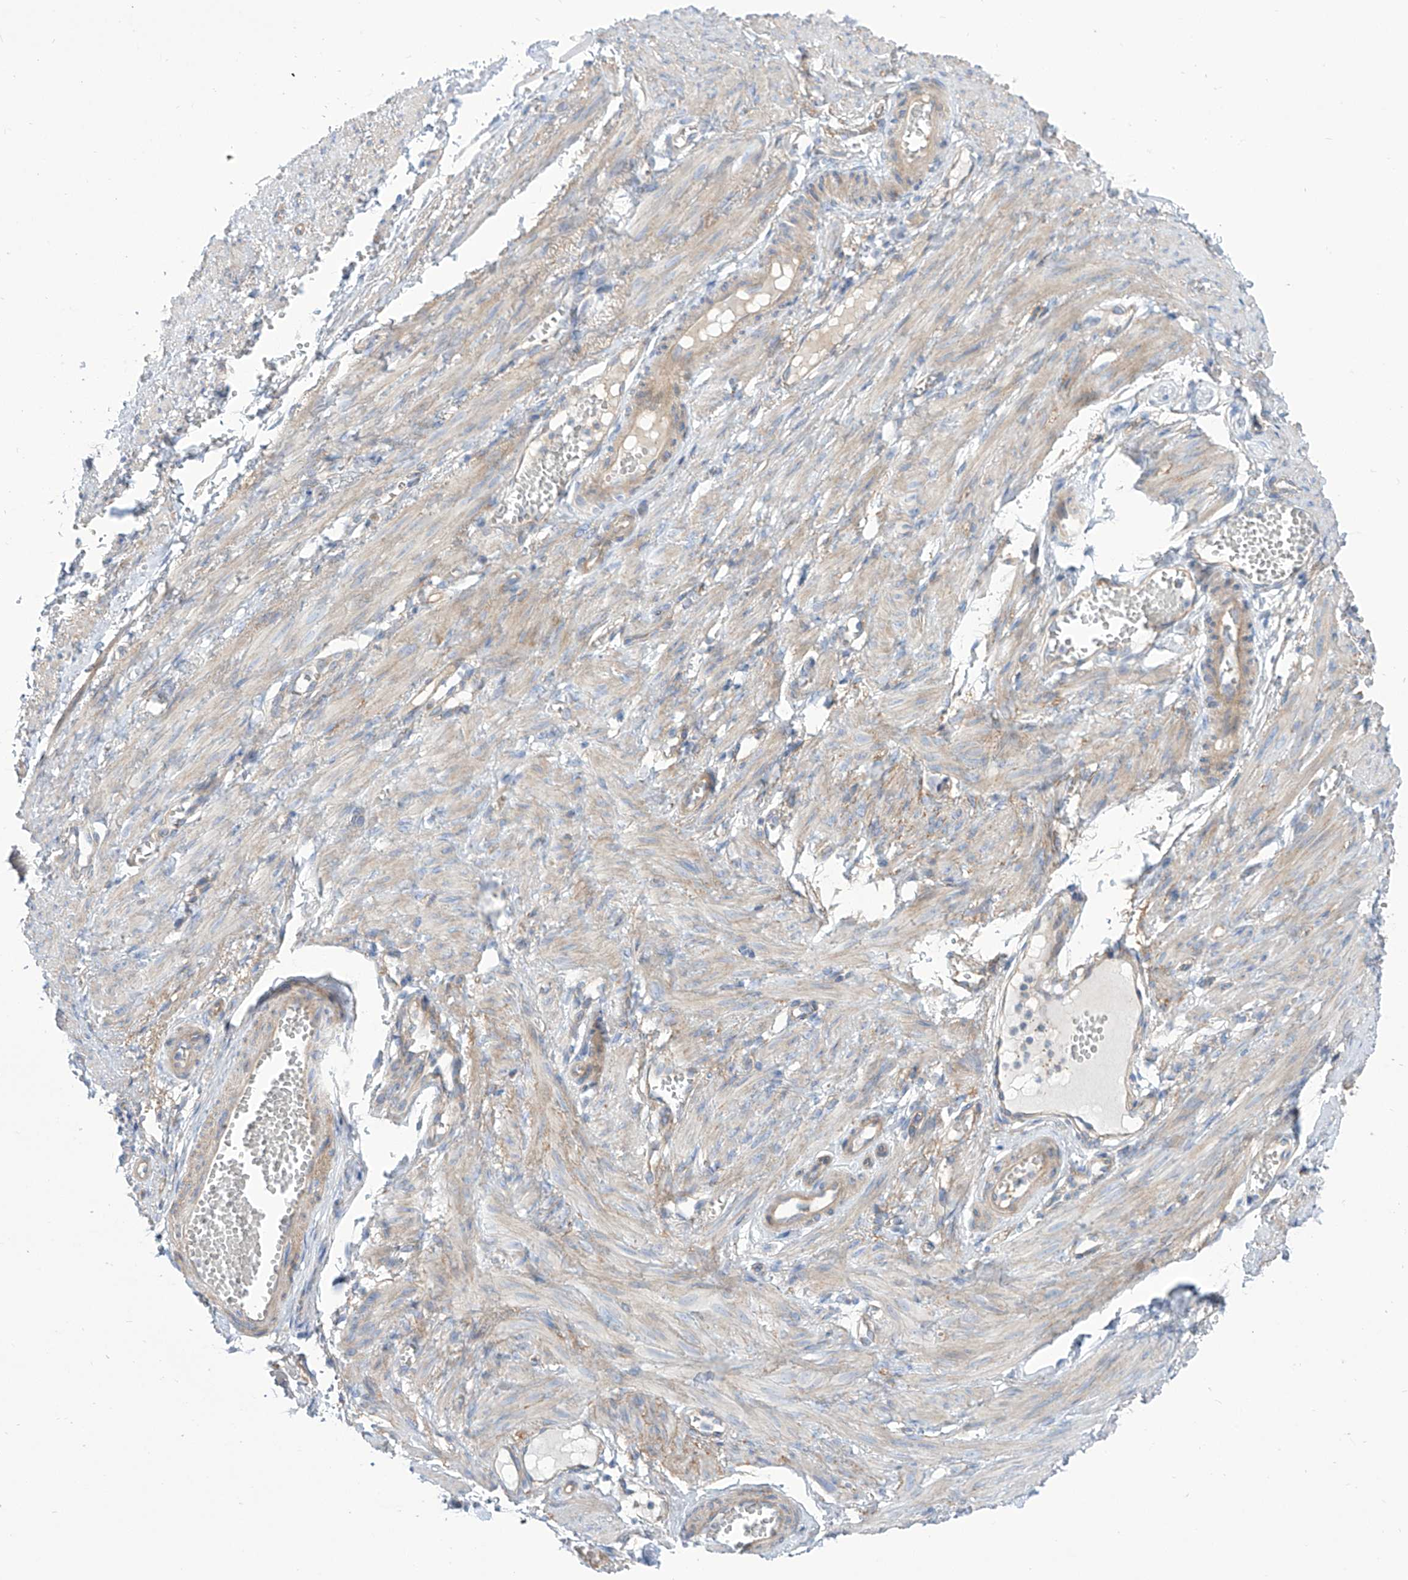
{"staining": {"intensity": "negative", "quantity": "none", "location": "none"}, "tissue": "adipose tissue", "cell_type": "Adipocytes", "image_type": "normal", "snomed": [{"axis": "morphology", "description": "Normal tissue, NOS"}, {"axis": "topography", "description": "Smooth muscle"}, {"axis": "topography", "description": "Peripheral nerve tissue"}], "caption": "Immunohistochemistry (IHC) of normal human adipose tissue reveals no positivity in adipocytes.", "gene": "TMEM209", "patient": {"sex": "female", "age": 39}}